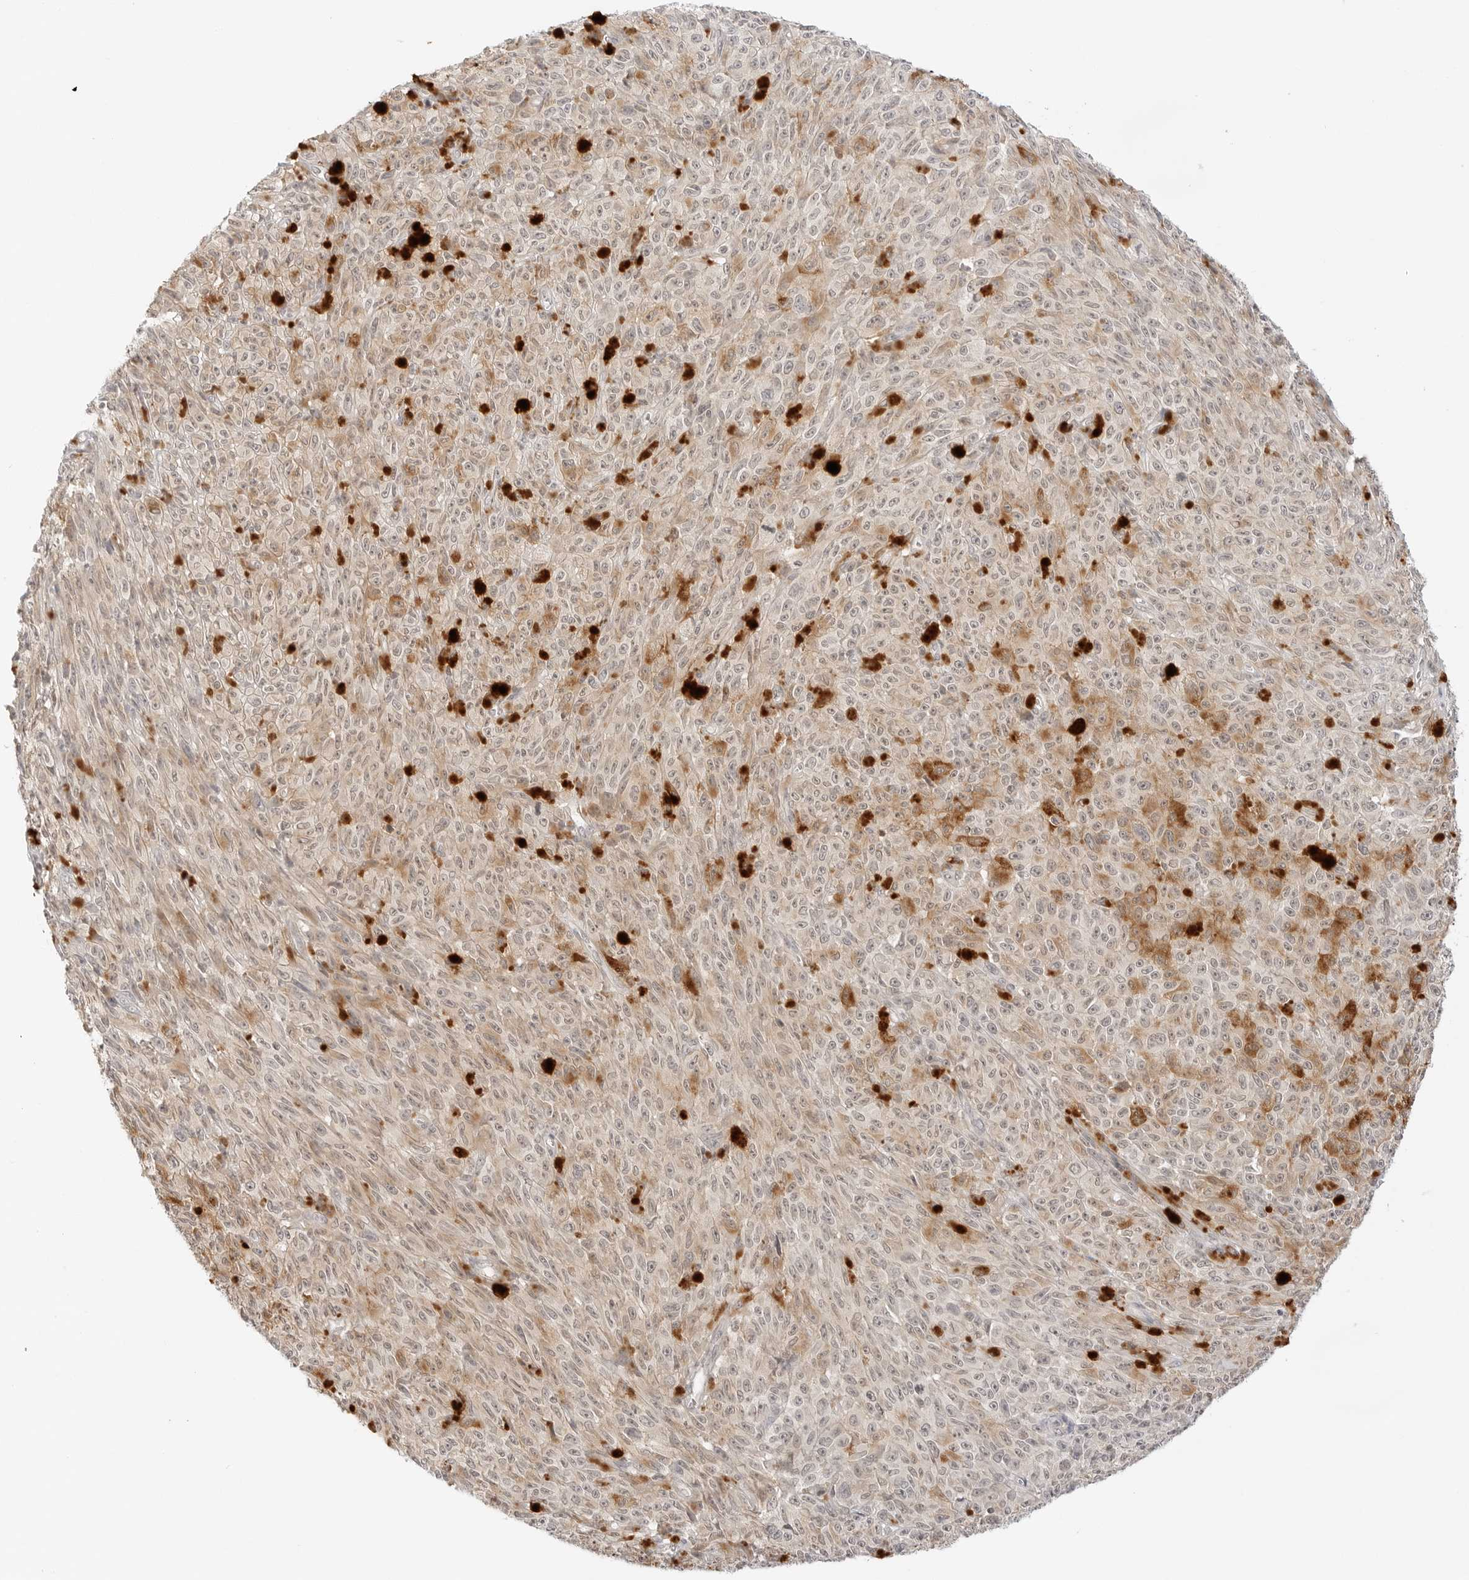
{"staining": {"intensity": "weak", "quantity": "25%-75%", "location": "cytoplasmic/membranous"}, "tissue": "melanoma", "cell_type": "Tumor cells", "image_type": "cancer", "snomed": [{"axis": "morphology", "description": "Malignant melanoma, NOS"}, {"axis": "topography", "description": "Skin"}], "caption": "Melanoma tissue reveals weak cytoplasmic/membranous positivity in approximately 25%-75% of tumor cells", "gene": "GNAS", "patient": {"sex": "female", "age": 82}}